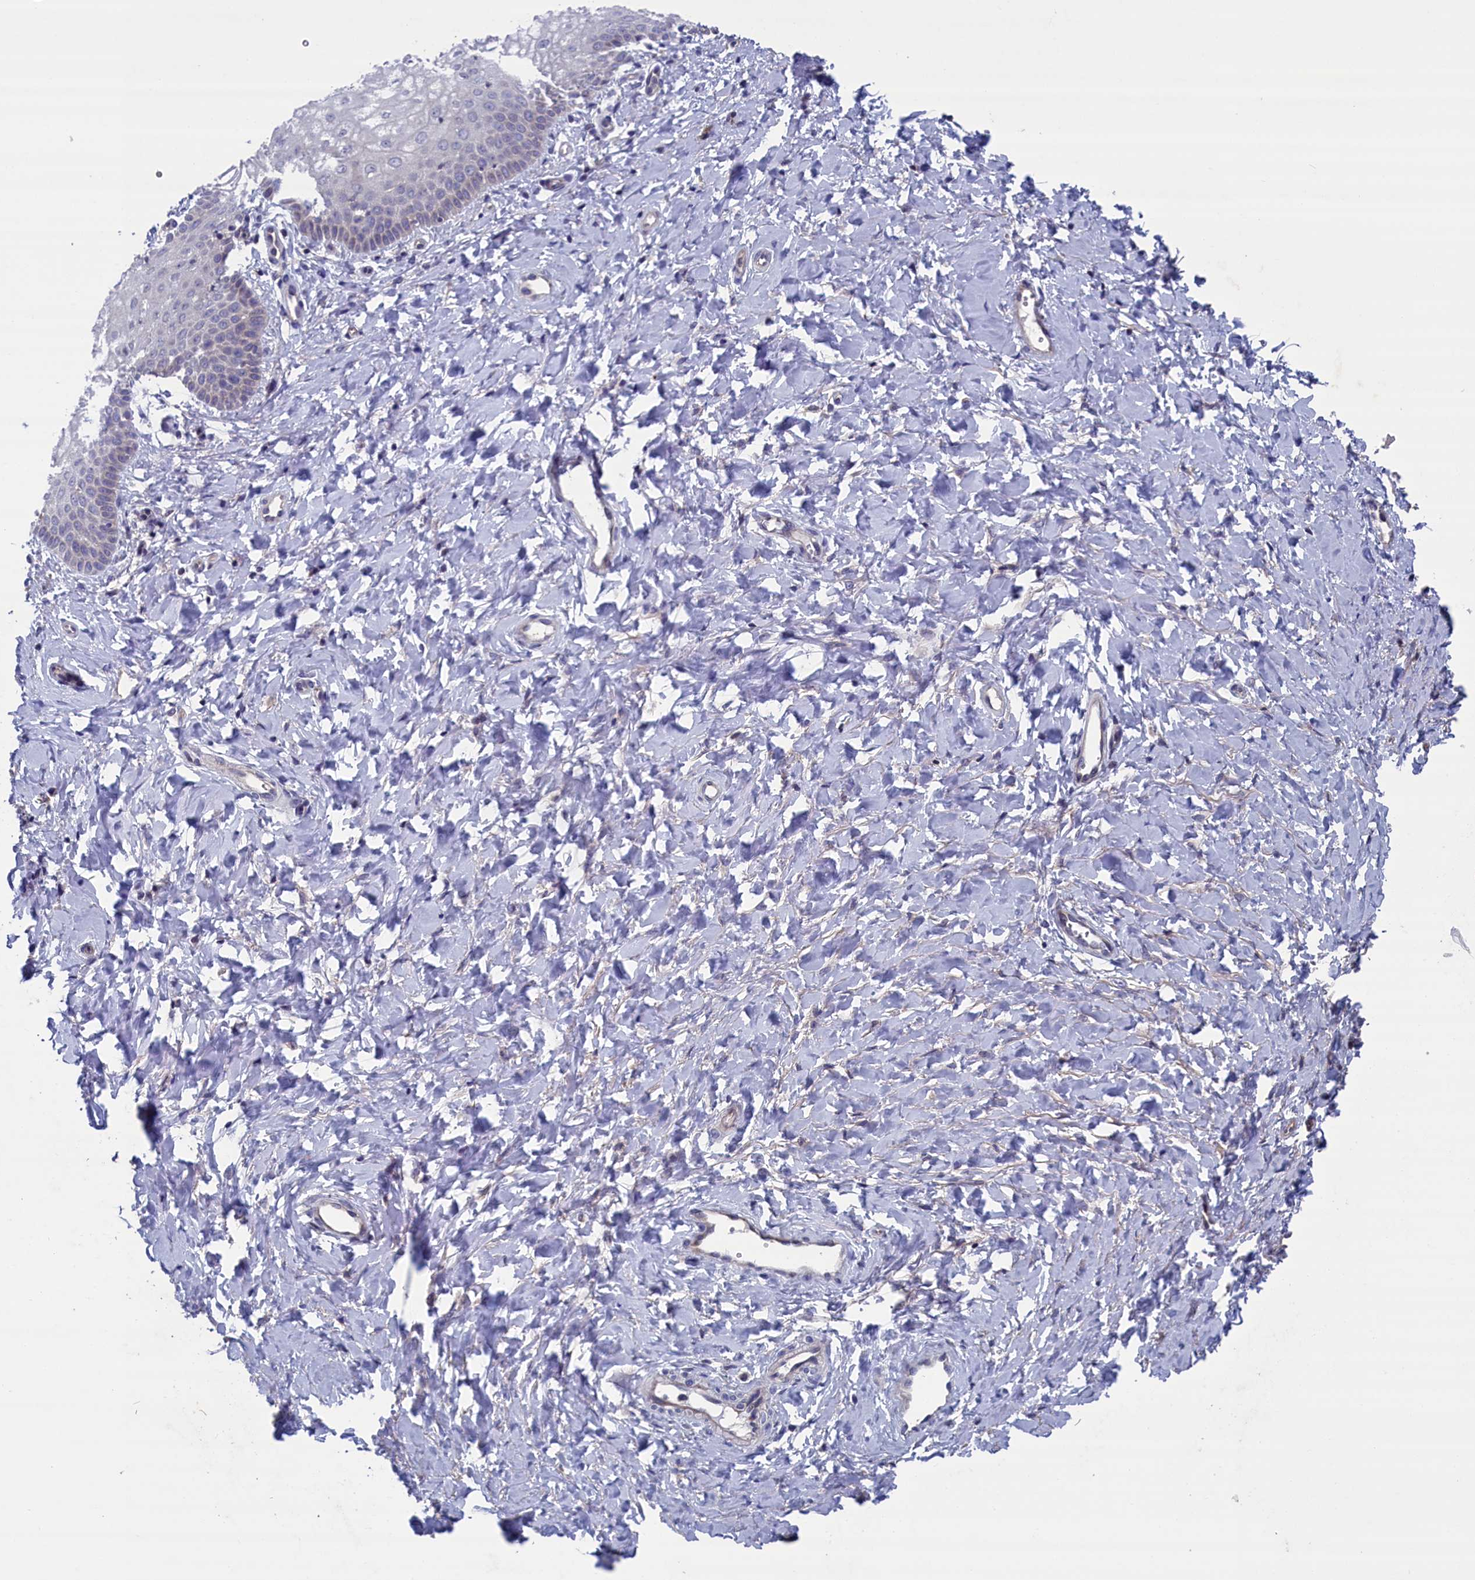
{"staining": {"intensity": "negative", "quantity": "none", "location": "none"}, "tissue": "vagina", "cell_type": "Squamous epithelial cells", "image_type": "normal", "snomed": [{"axis": "morphology", "description": "Normal tissue, NOS"}, {"axis": "topography", "description": "Vagina"}], "caption": "Micrograph shows no significant protein positivity in squamous epithelial cells of benign vagina.", "gene": "SPATA13", "patient": {"sex": "female", "age": 68}}